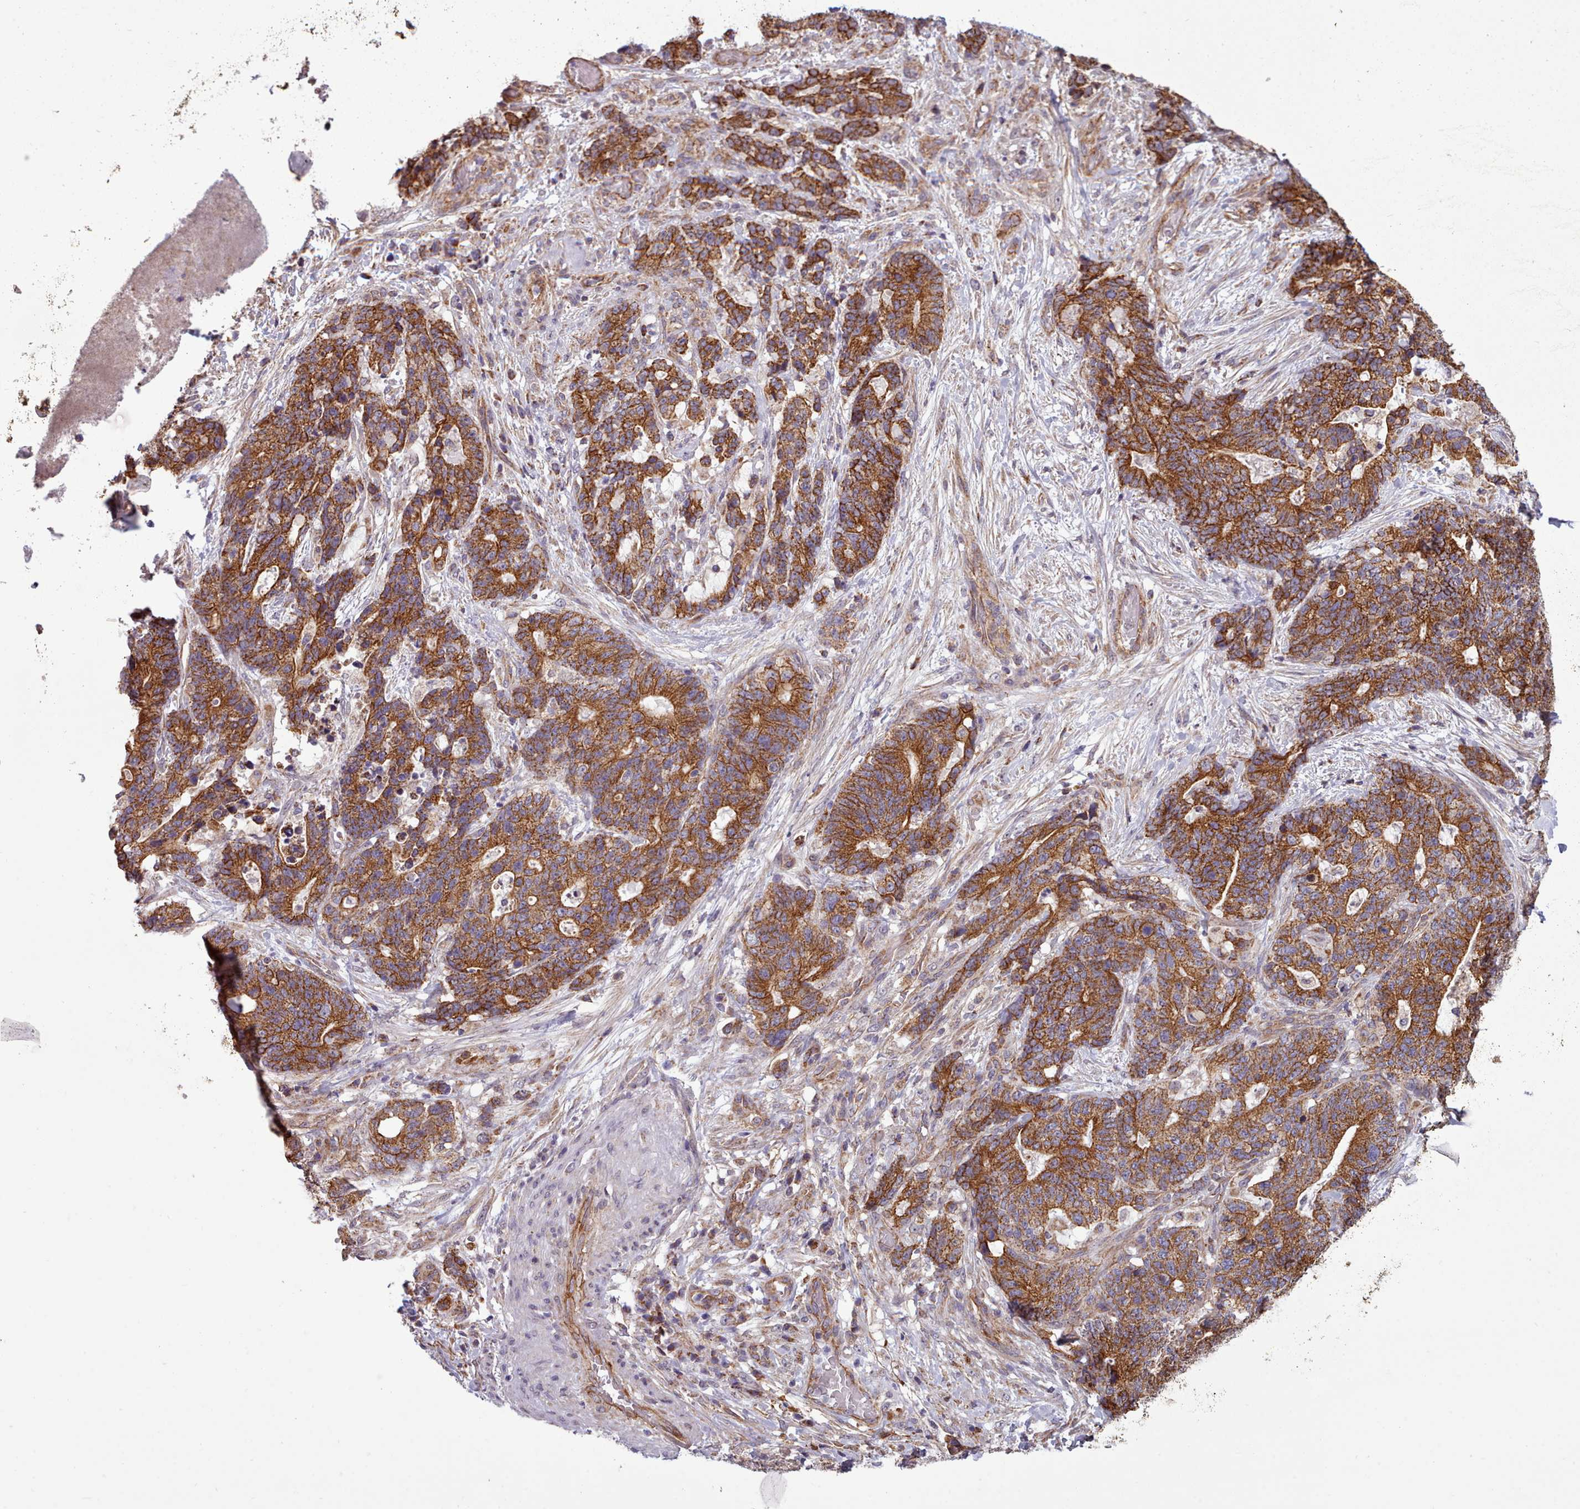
{"staining": {"intensity": "strong", "quantity": ">75%", "location": "cytoplasmic/membranous"}, "tissue": "stomach cancer", "cell_type": "Tumor cells", "image_type": "cancer", "snomed": [{"axis": "morphology", "description": "Normal tissue, NOS"}, {"axis": "morphology", "description": "Adenocarcinoma, NOS"}, {"axis": "topography", "description": "Stomach"}], "caption": "A brown stain shows strong cytoplasmic/membranous positivity of a protein in human stomach cancer tumor cells.", "gene": "MRPL46", "patient": {"sex": "female", "age": 64}}